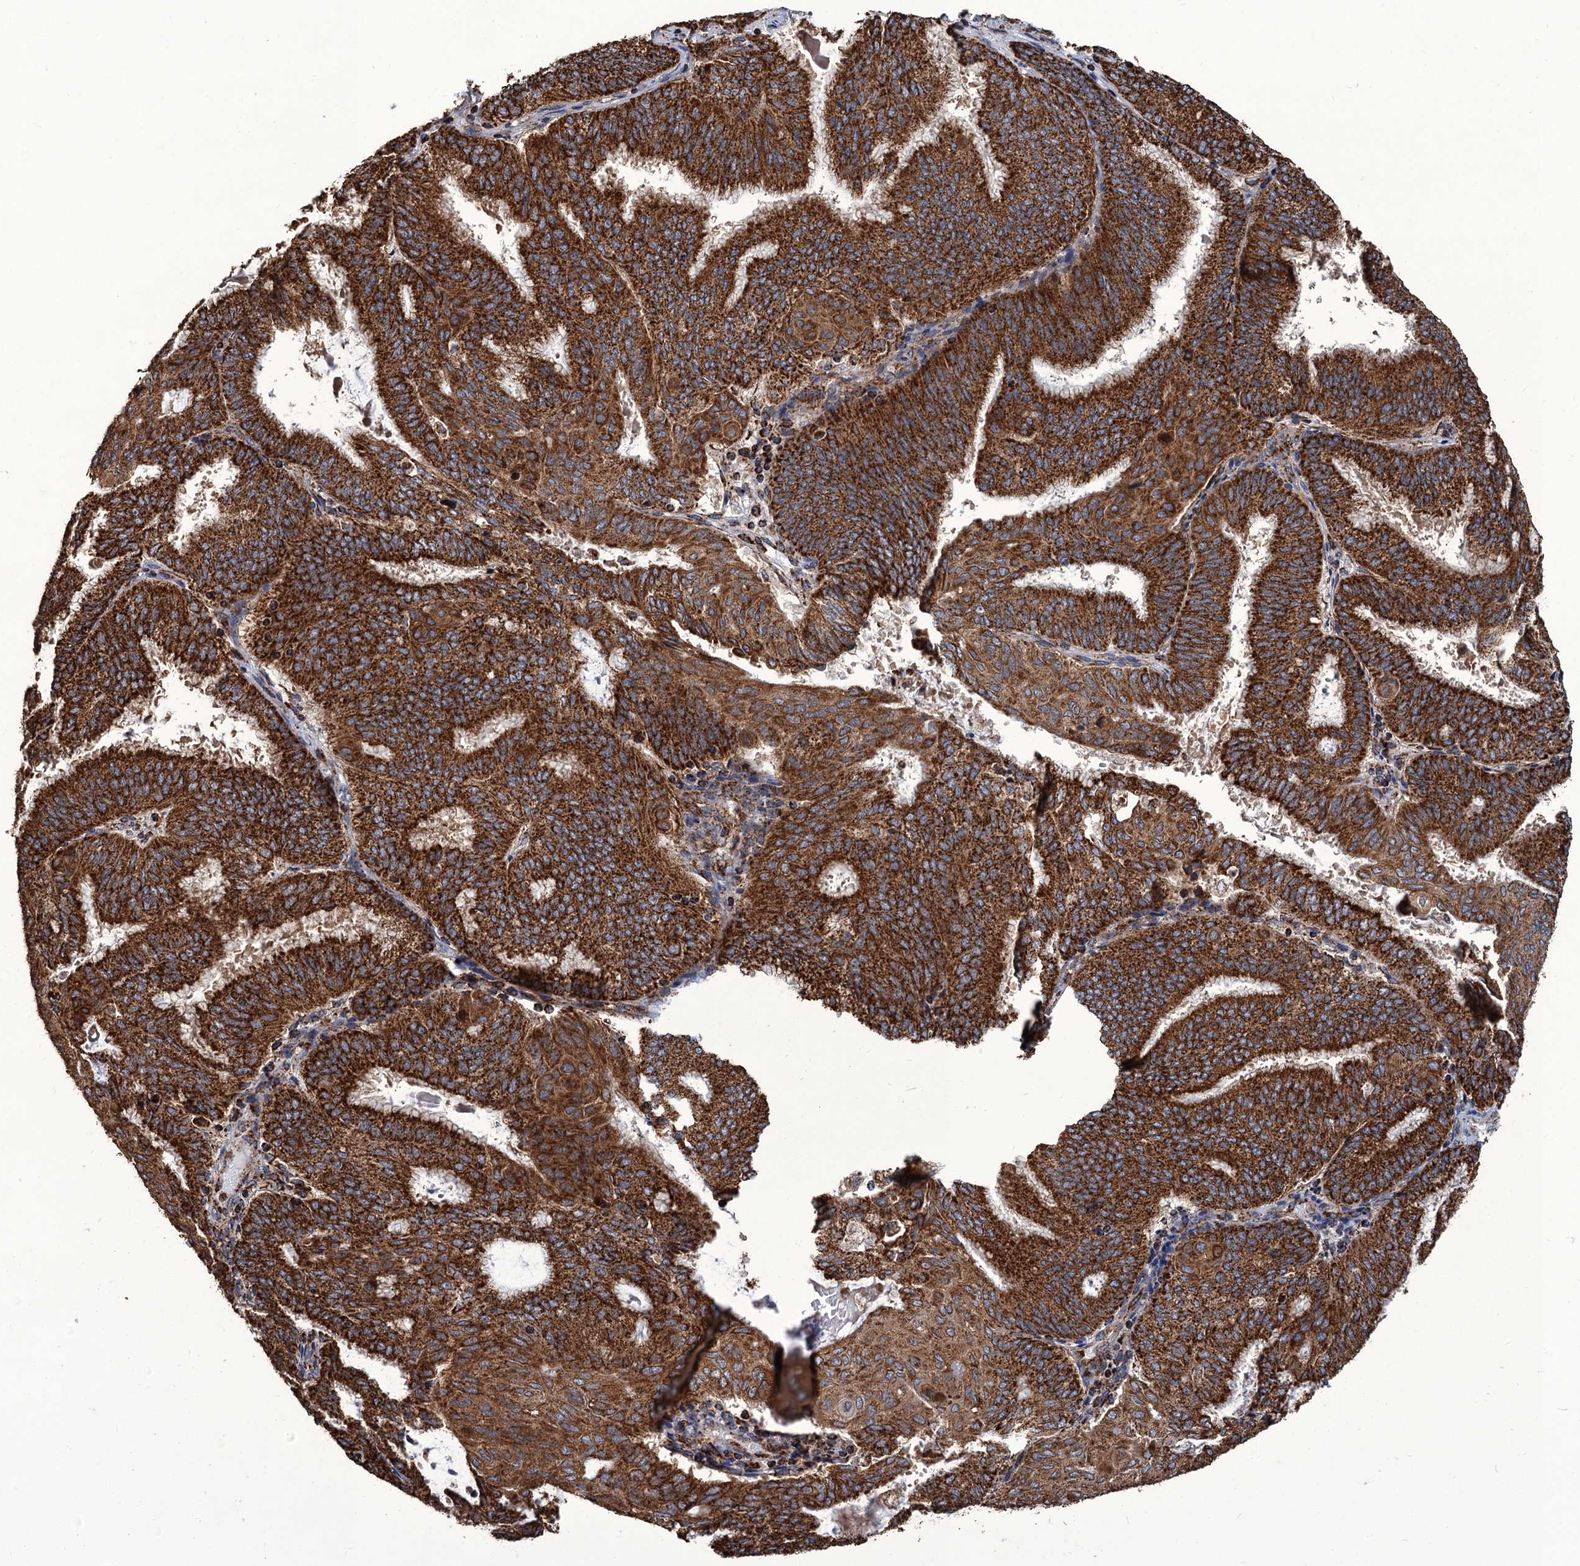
{"staining": {"intensity": "strong", "quantity": ">75%", "location": "cytoplasmic/membranous"}, "tissue": "endometrial cancer", "cell_type": "Tumor cells", "image_type": "cancer", "snomed": [{"axis": "morphology", "description": "Adenocarcinoma, NOS"}, {"axis": "topography", "description": "Endometrium"}], "caption": "An image showing strong cytoplasmic/membranous positivity in approximately >75% of tumor cells in endometrial cancer, as visualized by brown immunohistochemical staining.", "gene": "APH1A", "patient": {"sex": "female", "age": 49}}